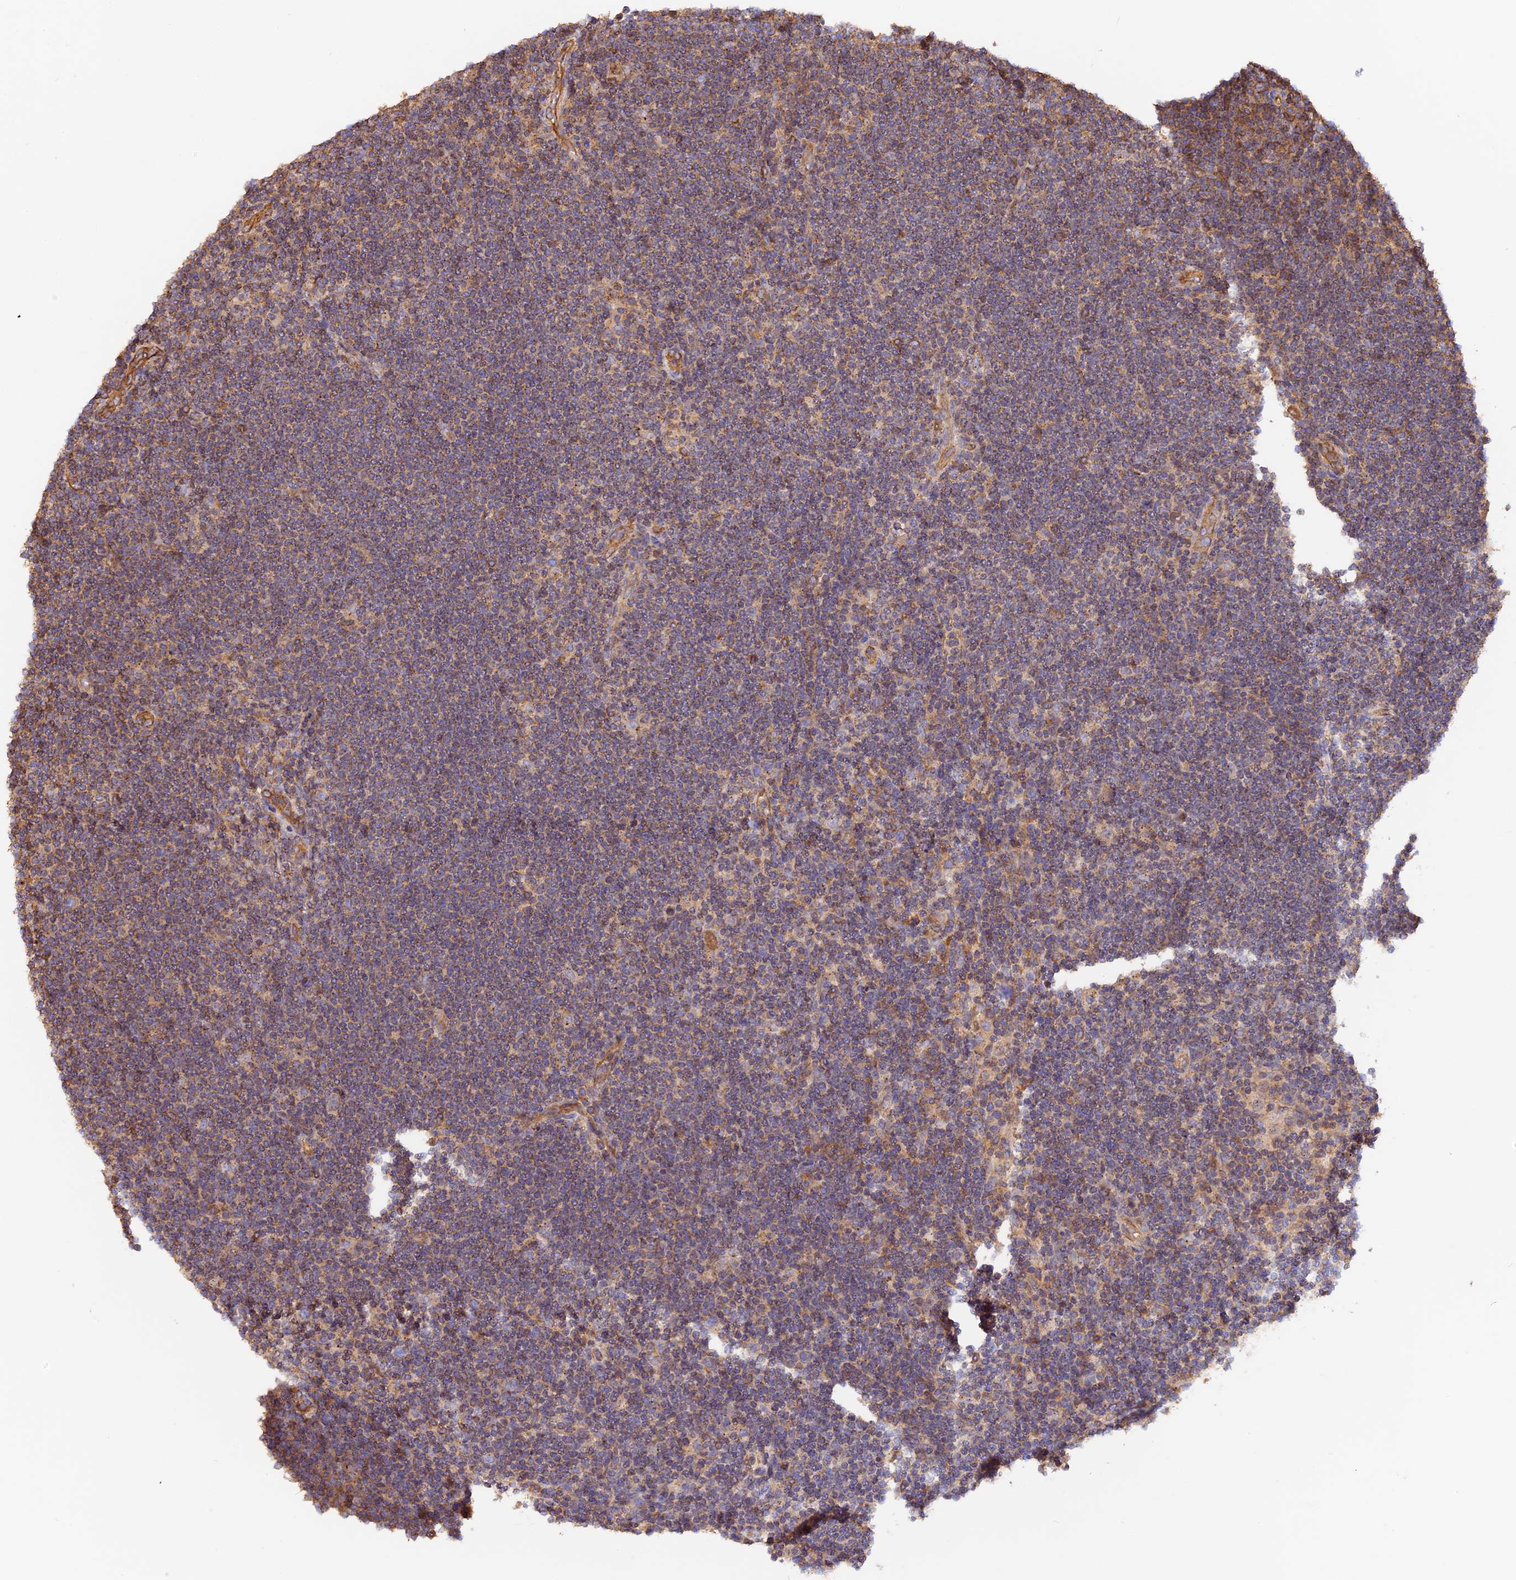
{"staining": {"intensity": "weak", "quantity": "<25%", "location": "cytoplasmic/membranous"}, "tissue": "lymphoma", "cell_type": "Tumor cells", "image_type": "cancer", "snomed": [{"axis": "morphology", "description": "Hodgkin's disease, NOS"}, {"axis": "topography", "description": "Lymph node"}], "caption": "Lymphoma was stained to show a protein in brown. There is no significant staining in tumor cells. Brightfield microscopy of IHC stained with DAB (brown) and hematoxylin (blue), captured at high magnification.", "gene": "VPS18", "patient": {"sex": "female", "age": 57}}